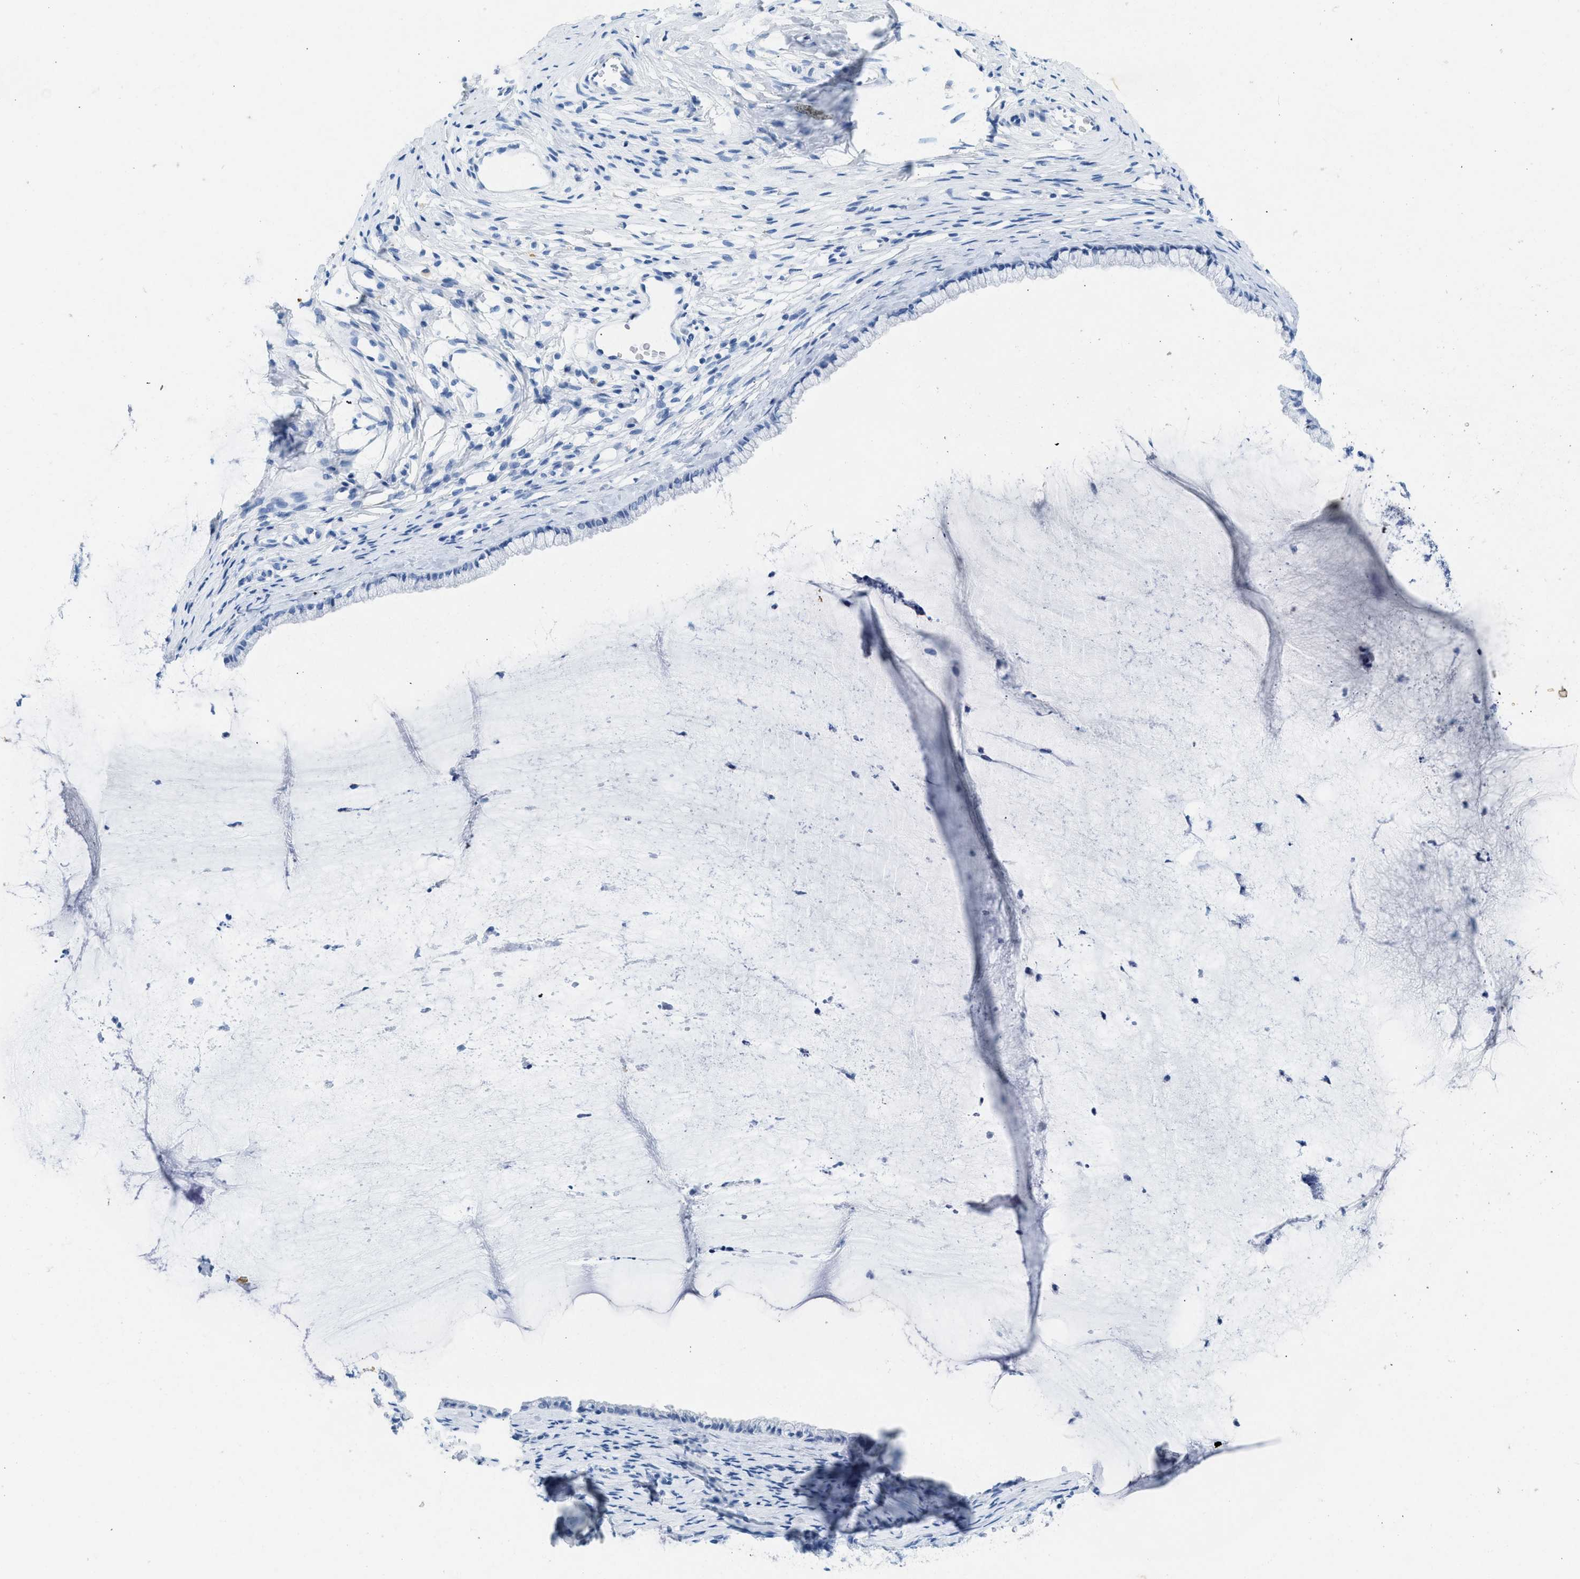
{"staining": {"intensity": "negative", "quantity": "none", "location": "none"}, "tissue": "cervix", "cell_type": "Glandular cells", "image_type": "normal", "snomed": [{"axis": "morphology", "description": "Normal tissue, NOS"}, {"axis": "topography", "description": "Cervix"}], "caption": "Immunohistochemistry (IHC) micrograph of unremarkable cervix stained for a protein (brown), which reveals no staining in glandular cells.", "gene": "HHATL", "patient": {"sex": "female", "age": 77}}